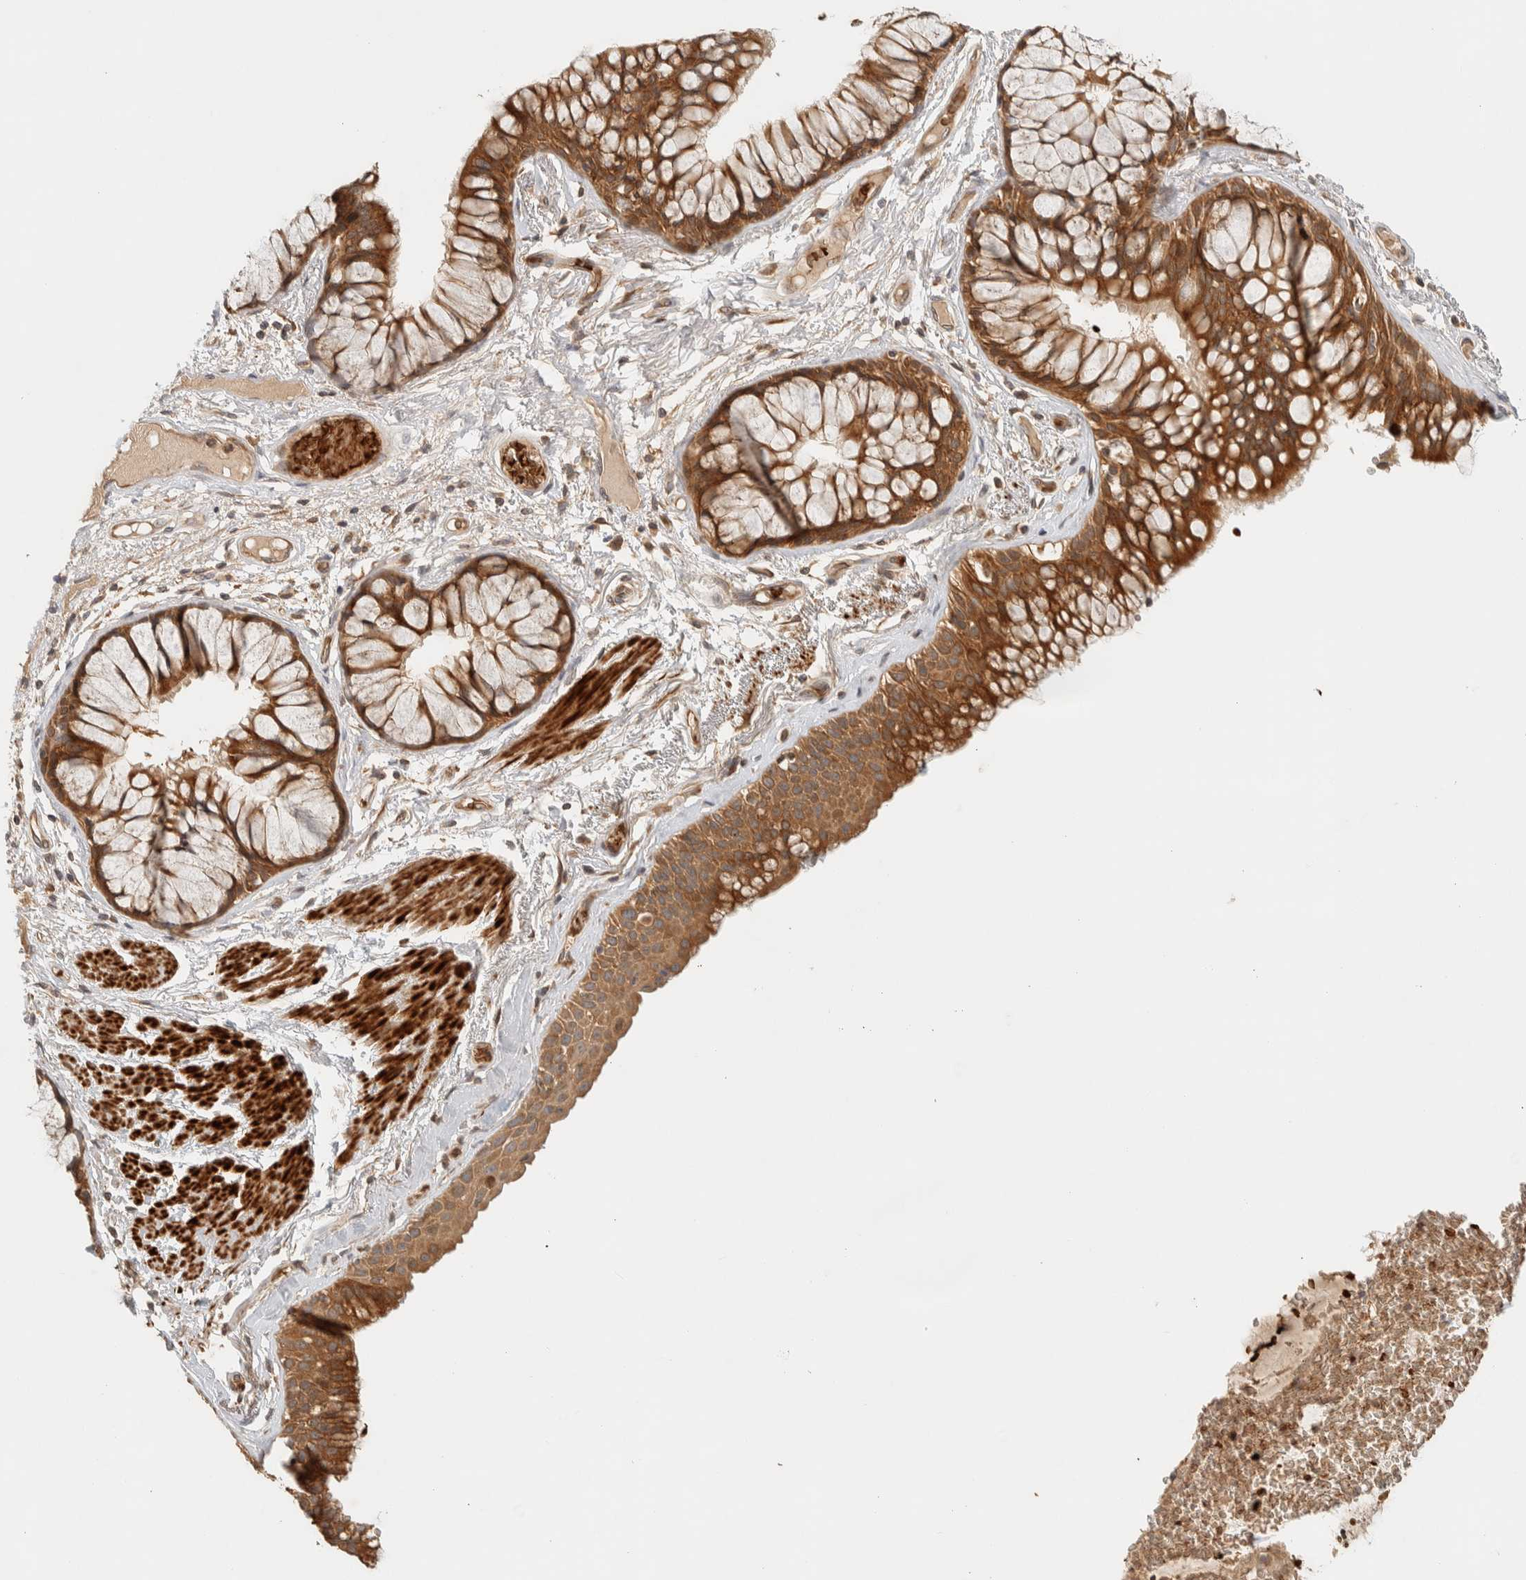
{"staining": {"intensity": "moderate", "quantity": ">75%", "location": "cytoplasmic/membranous"}, "tissue": "bronchus", "cell_type": "Respiratory epithelial cells", "image_type": "normal", "snomed": [{"axis": "morphology", "description": "Normal tissue, NOS"}, {"axis": "topography", "description": "Bronchus"}], "caption": "Unremarkable bronchus exhibits moderate cytoplasmic/membranous staining in approximately >75% of respiratory epithelial cells, visualized by immunohistochemistry.", "gene": "TTI2", "patient": {"sex": "male", "age": 66}}